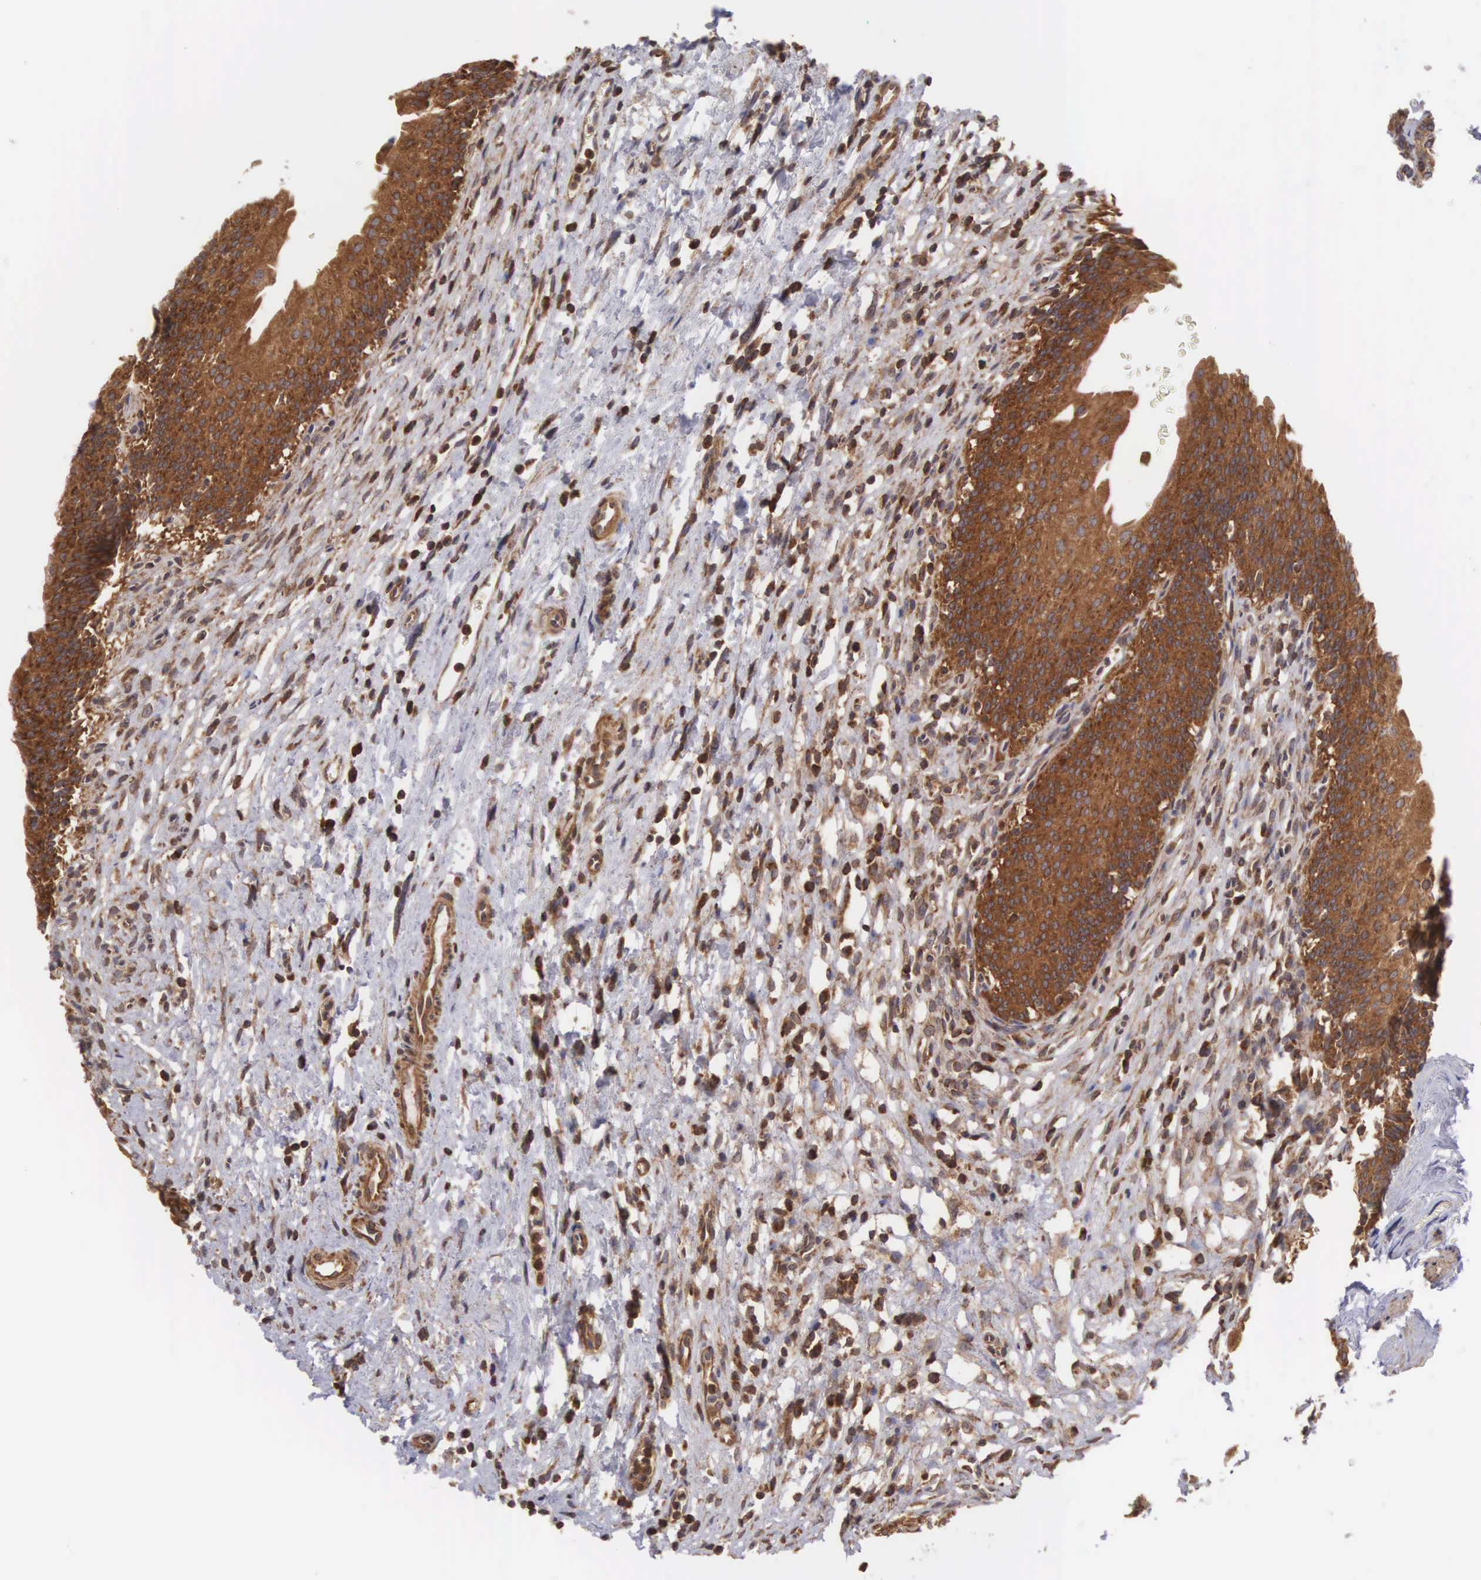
{"staining": {"intensity": "strong", "quantity": ">75%", "location": "cytoplasmic/membranous"}, "tissue": "urinary bladder", "cell_type": "Urothelial cells", "image_type": "normal", "snomed": [{"axis": "morphology", "description": "Normal tissue, NOS"}, {"axis": "morphology", "description": "Urothelial carcinoma, Low grade"}, {"axis": "topography", "description": "Smooth muscle"}, {"axis": "topography", "description": "Urinary bladder"}], "caption": "This is an image of immunohistochemistry (IHC) staining of normal urinary bladder, which shows strong expression in the cytoplasmic/membranous of urothelial cells.", "gene": "DHRS1", "patient": {"sex": "male", "age": 60}}